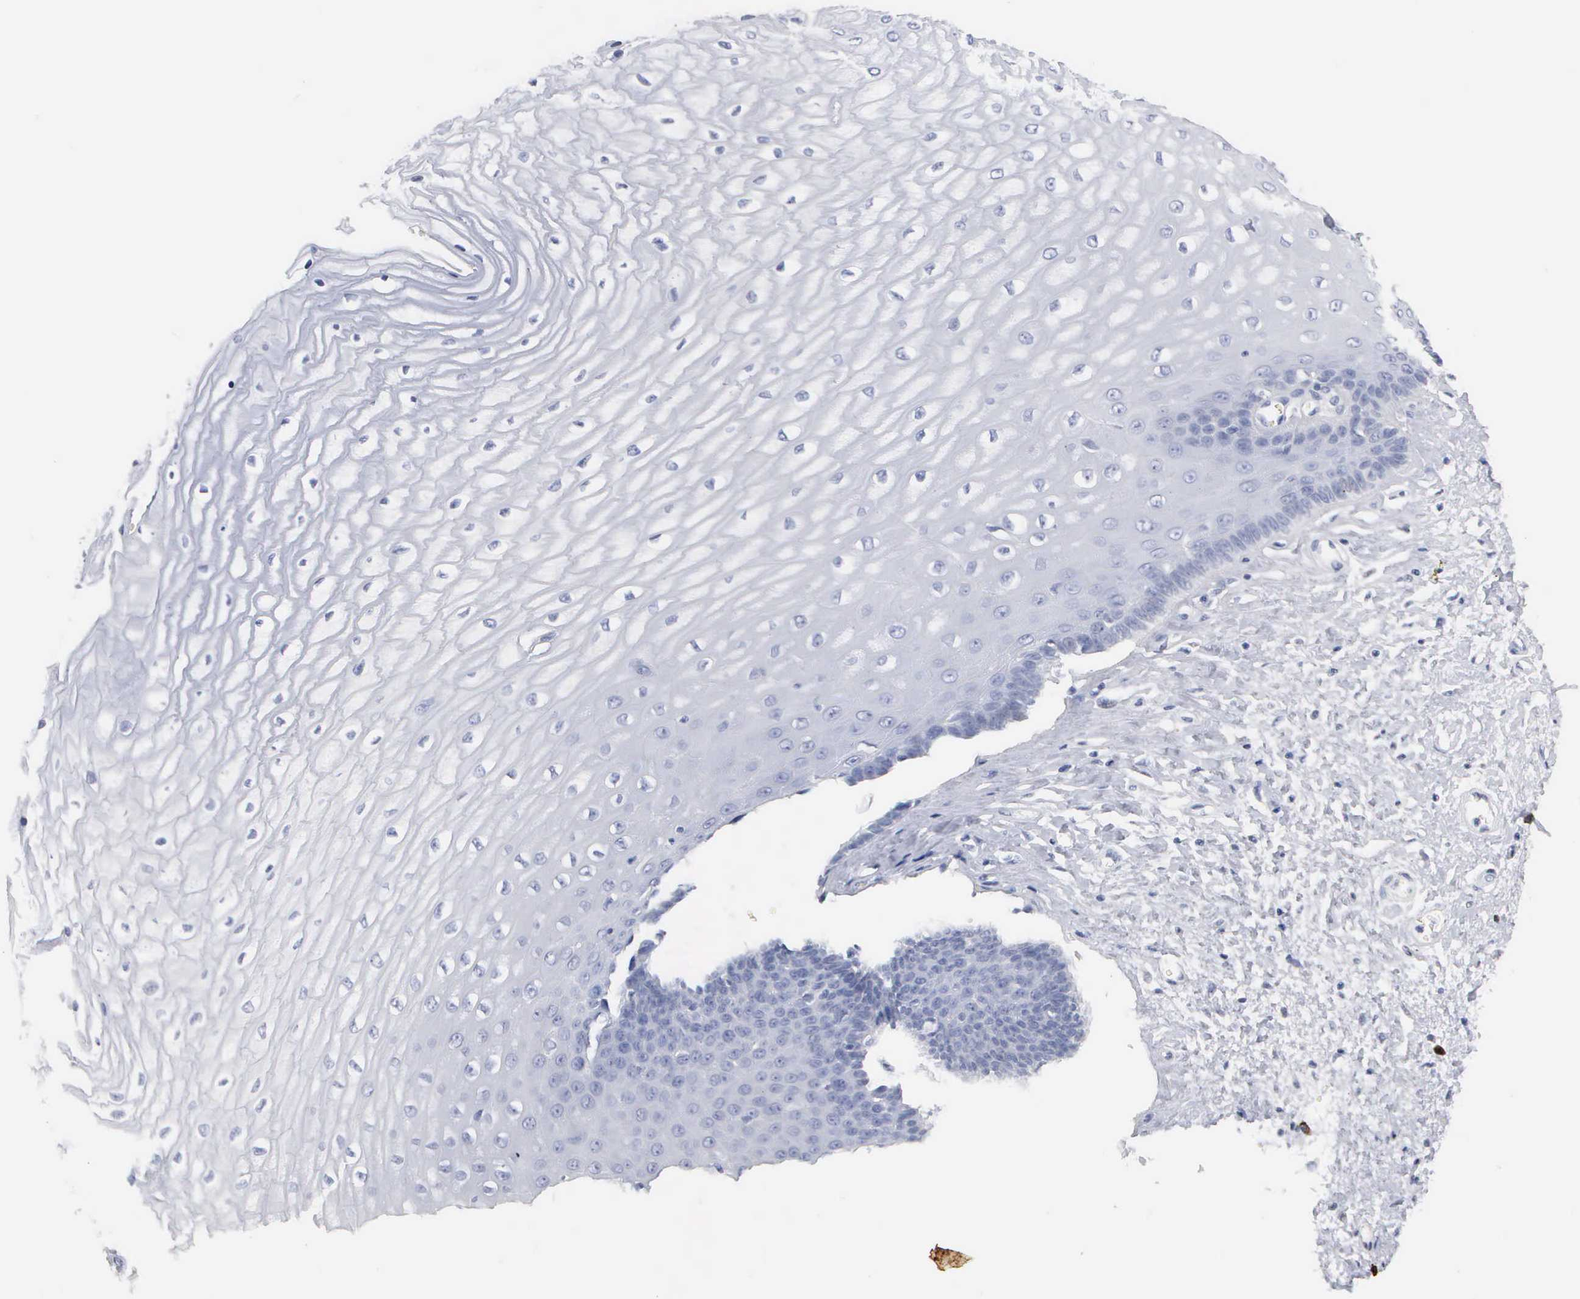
{"staining": {"intensity": "negative", "quantity": "none", "location": "none"}, "tissue": "esophagus", "cell_type": "Squamous epithelial cells", "image_type": "normal", "snomed": [{"axis": "morphology", "description": "Normal tissue, NOS"}, {"axis": "topography", "description": "Esophagus"}], "caption": "The IHC micrograph has no significant expression in squamous epithelial cells of esophagus.", "gene": "ASPHD2", "patient": {"sex": "male", "age": 65}}